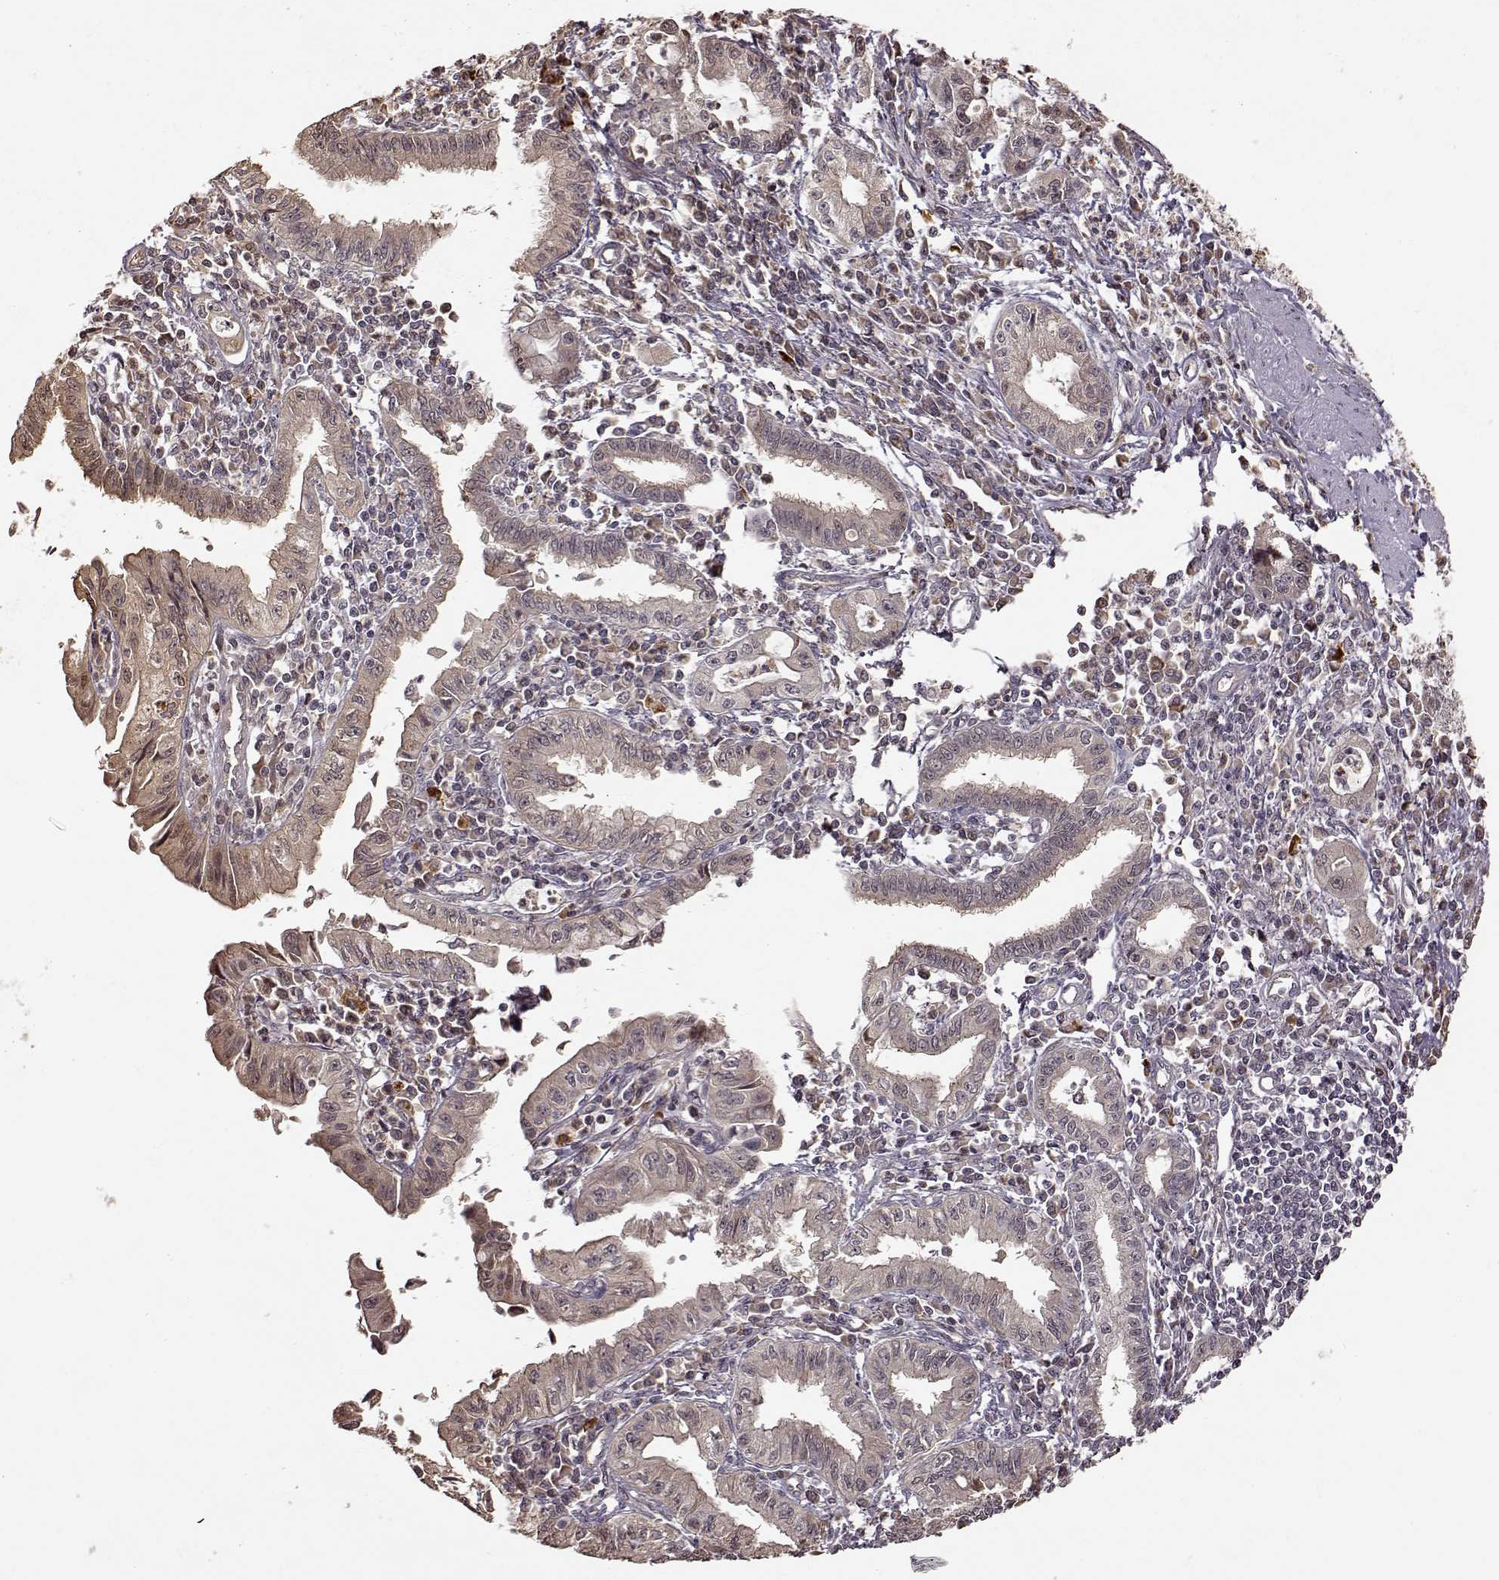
{"staining": {"intensity": "weak", "quantity": "25%-75%", "location": "cytoplasmic/membranous"}, "tissue": "pancreatic cancer", "cell_type": "Tumor cells", "image_type": "cancer", "snomed": [{"axis": "morphology", "description": "Adenocarcinoma, NOS"}, {"axis": "topography", "description": "Pancreas"}], "caption": "Immunohistochemistry (IHC) of human pancreatic adenocarcinoma reveals low levels of weak cytoplasmic/membranous expression in approximately 25%-75% of tumor cells.", "gene": "CRB1", "patient": {"sex": "male", "age": 72}}